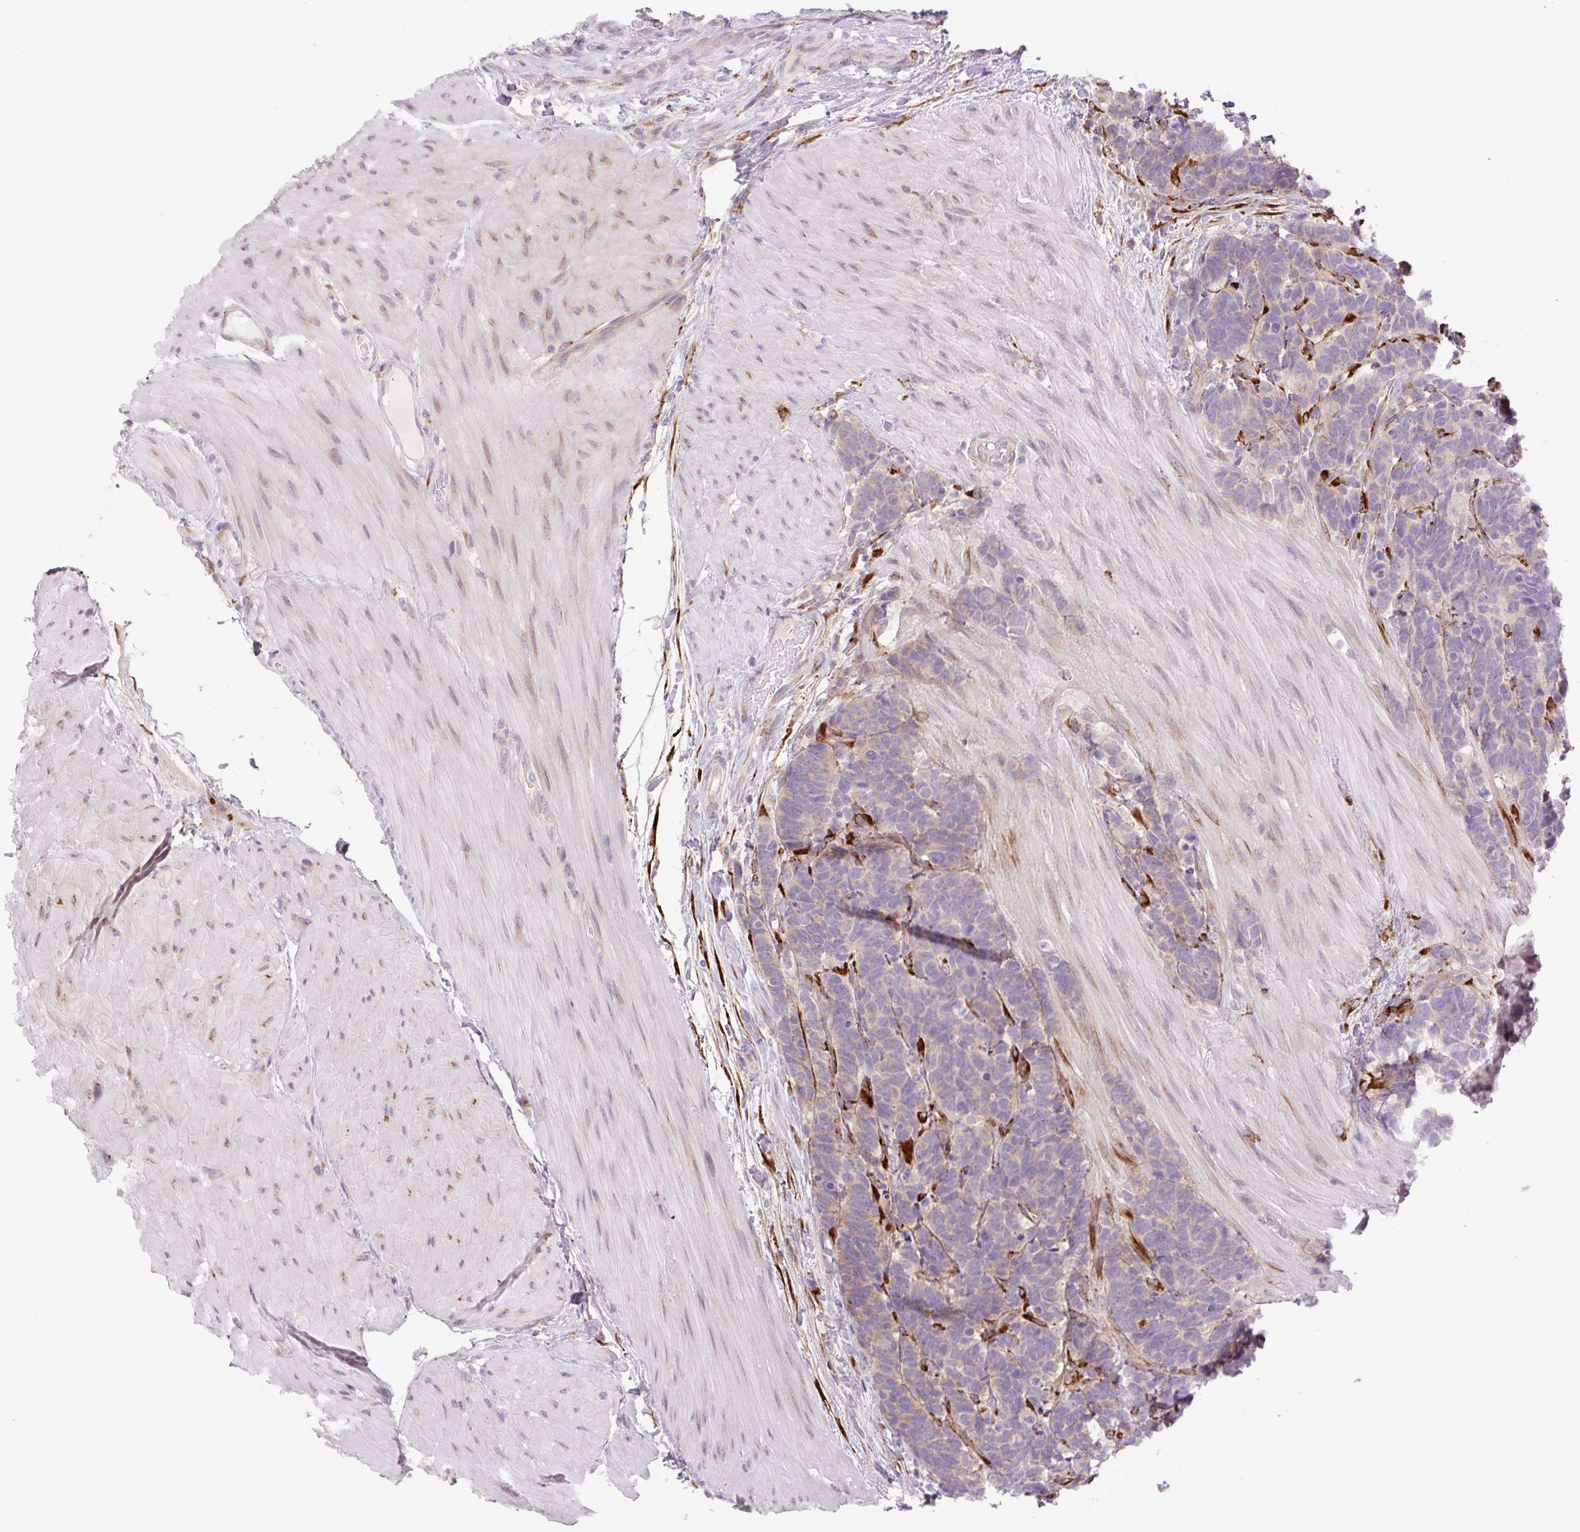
{"staining": {"intensity": "negative", "quantity": "none", "location": "none"}, "tissue": "carcinoid", "cell_type": "Tumor cells", "image_type": "cancer", "snomed": [{"axis": "morphology", "description": "Carcinoma, NOS"}, {"axis": "morphology", "description": "Carcinoid, malignant, NOS"}, {"axis": "topography", "description": "Urinary bladder"}], "caption": "Tumor cells show no significant protein staining in carcinoid.", "gene": "COL5A1", "patient": {"sex": "male", "age": 57}}